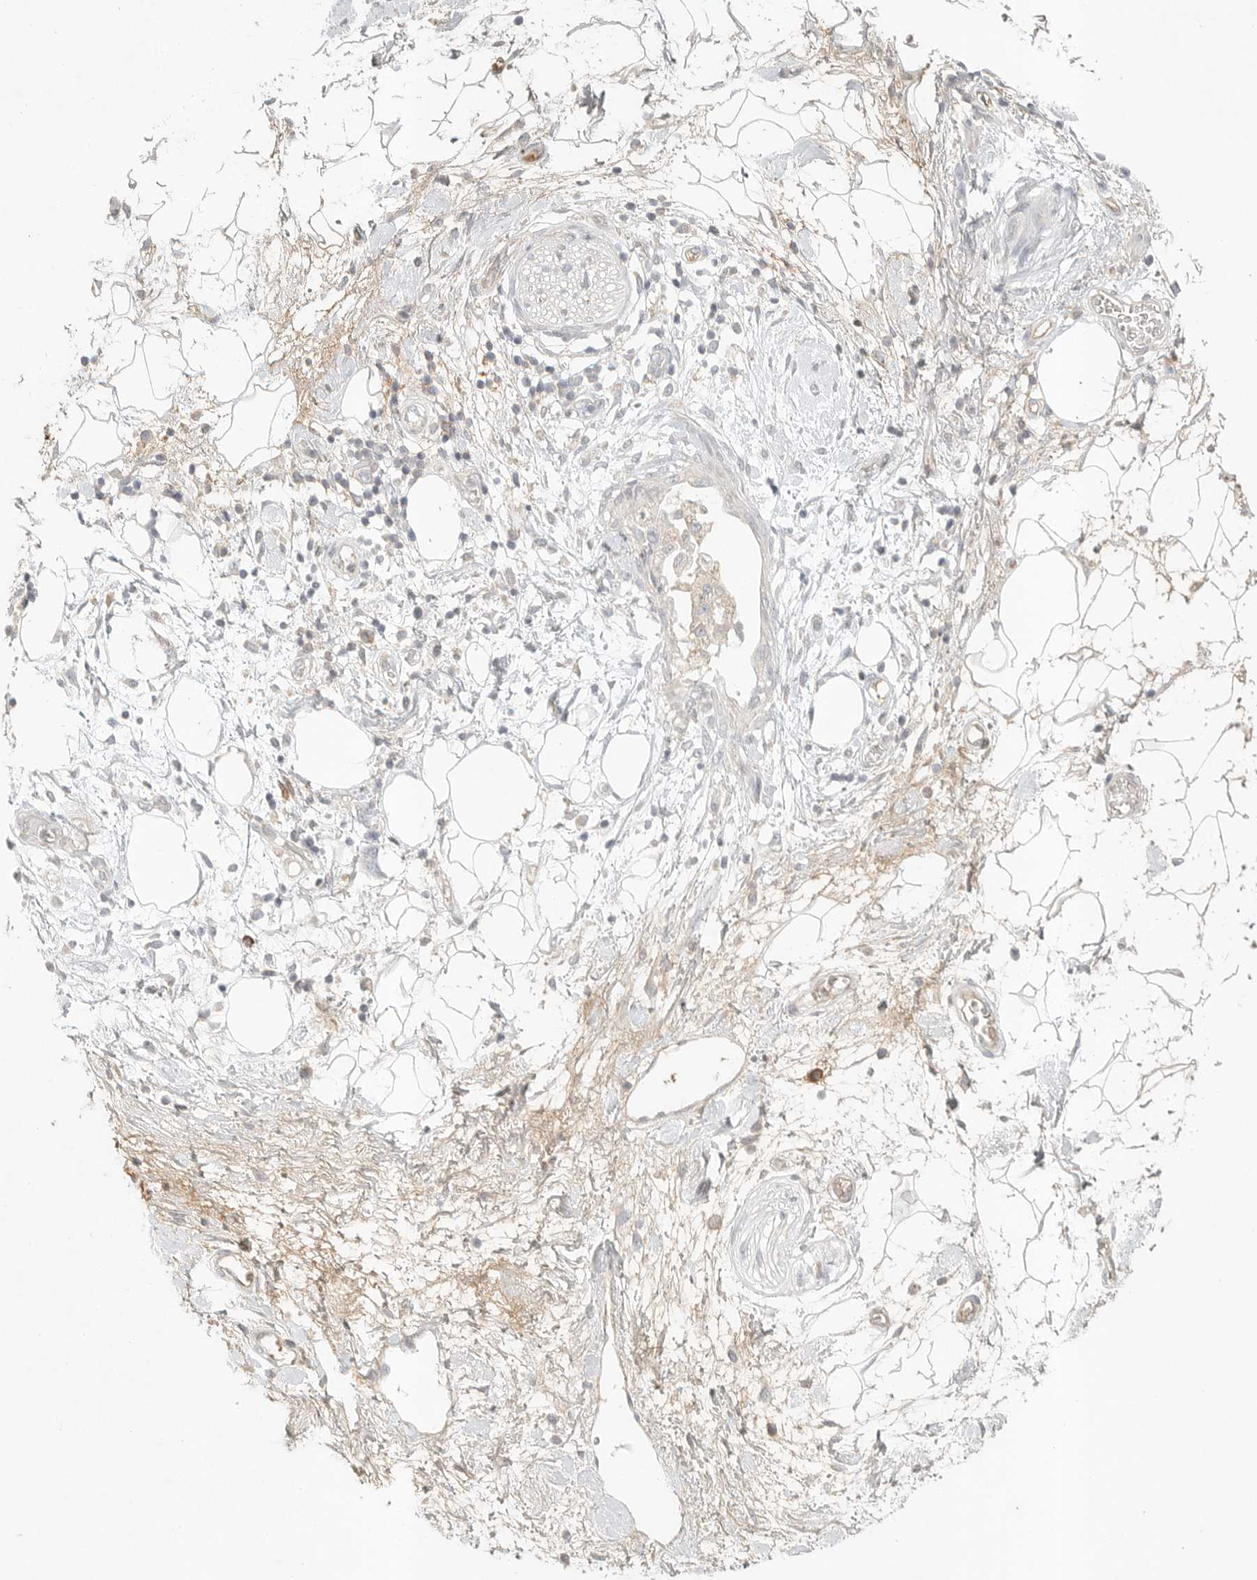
{"staining": {"intensity": "weak", "quantity": ">75%", "location": "cytoplasmic/membranous"}, "tissue": "adipose tissue", "cell_type": "Adipocytes", "image_type": "normal", "snomed": [{"axis": "morphology", "description": "Normal tissue, NOS"}, {"axis": "morphology", "description": "Adenocarcinoma, NOS"}, {"axis": "topography", "description": "Duodenum"}, {"axis": "topography", "description": "Peripheral nerve tissue"}], "caption": "The micrograph shows staining of benign adipose tissue, revealing weak cytoplasmic/membranous protein positivity (brown color) within adipocytes.", "gene": "SLC25A36", "patient": {"sex": "female", "age": 60}}